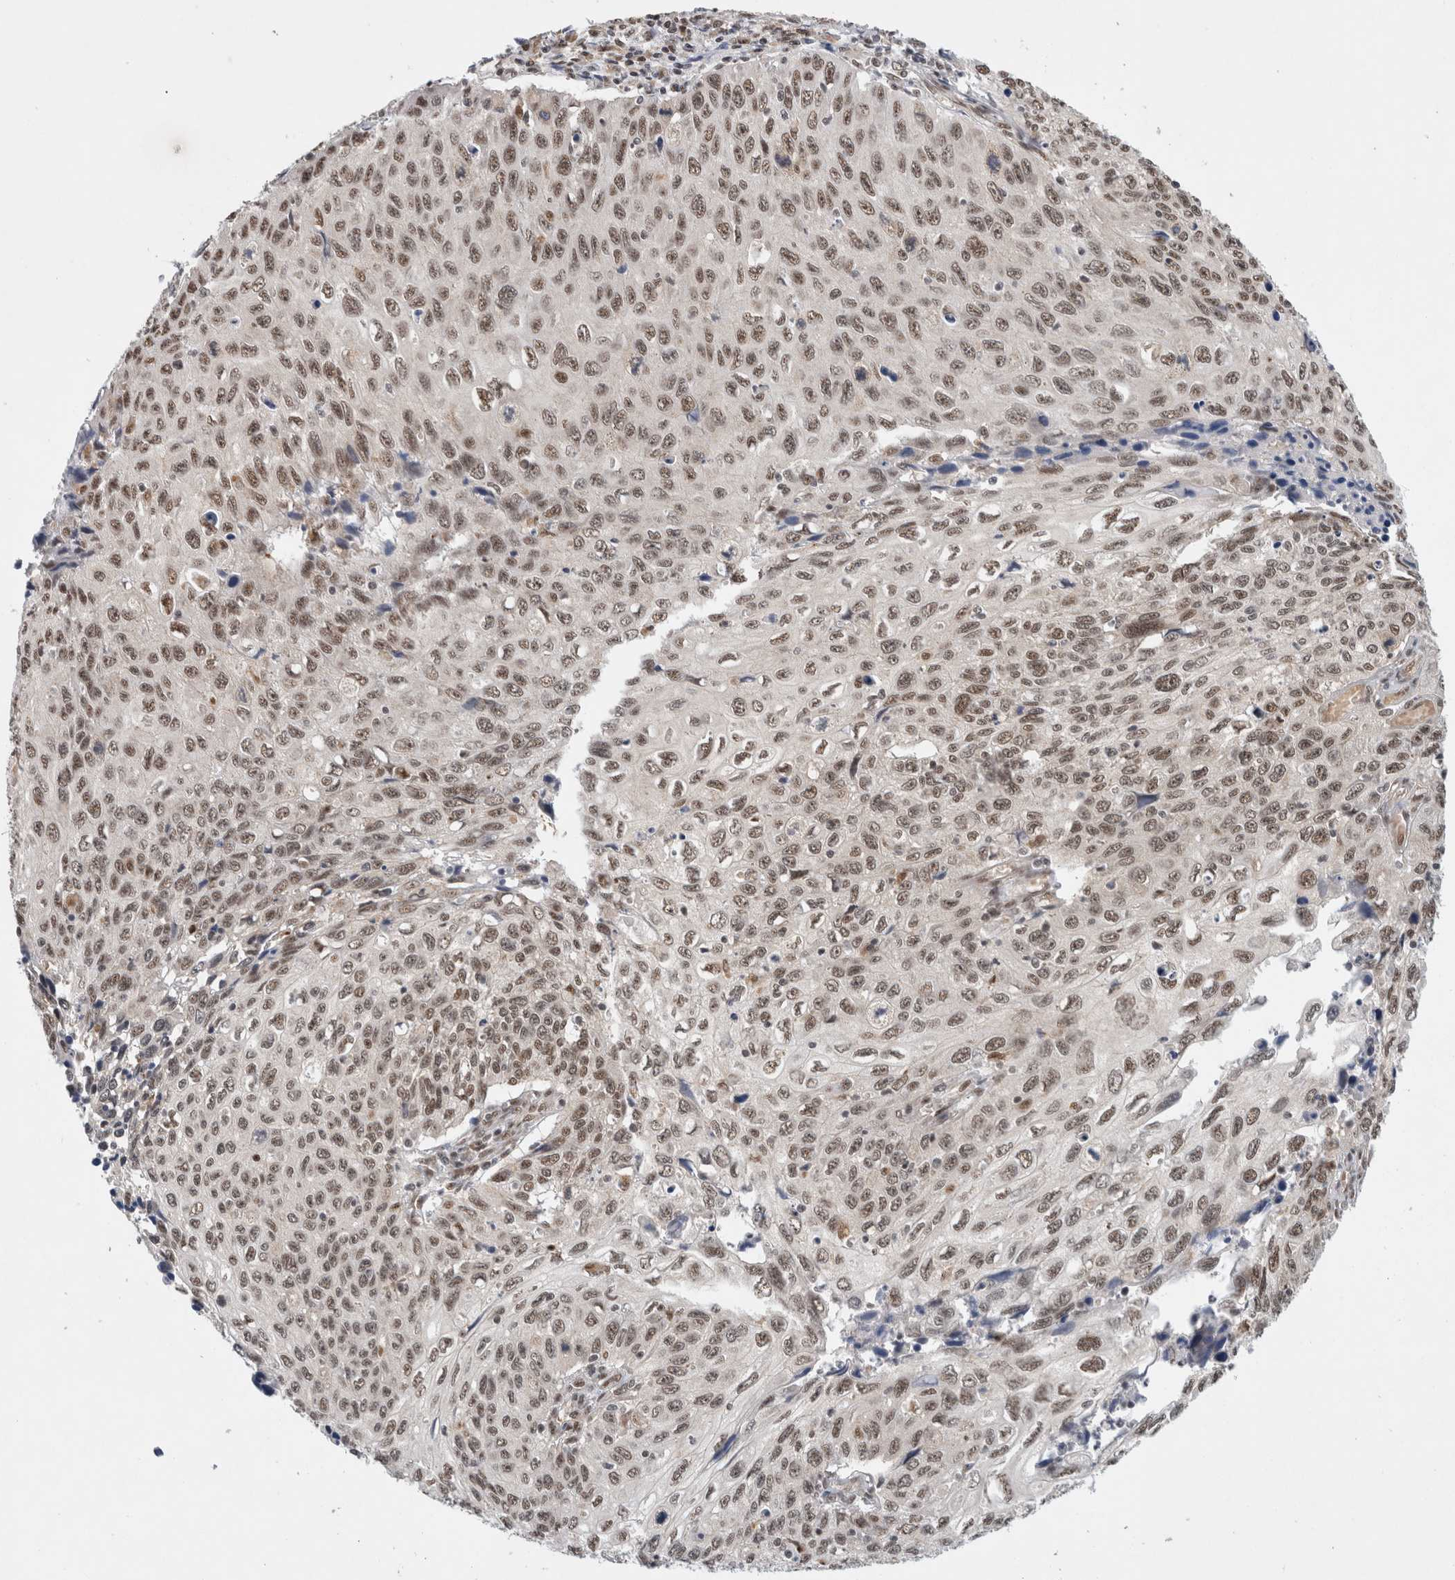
{"staining": {"intensity": "moderate", "quantity": ">75%", "location": "nuclear"}, "tissue": "cervical cancer", "cell_type": "Tumor cells", "image_type": "cancer", "snomed": [{"axis": "morphology", "description": "Squamous cell carcinoma, NOS"}, {"axis": "topography", "description": "Cervix"}], "caption": "The micrograph displays staining of cervical cancer (squamous cell carcinoma), revealing moderate nuclear protein staining (brown color) within tumor cells.", "gene": "NCAPG2", "patient": {"sex": "female", "age": 53}}